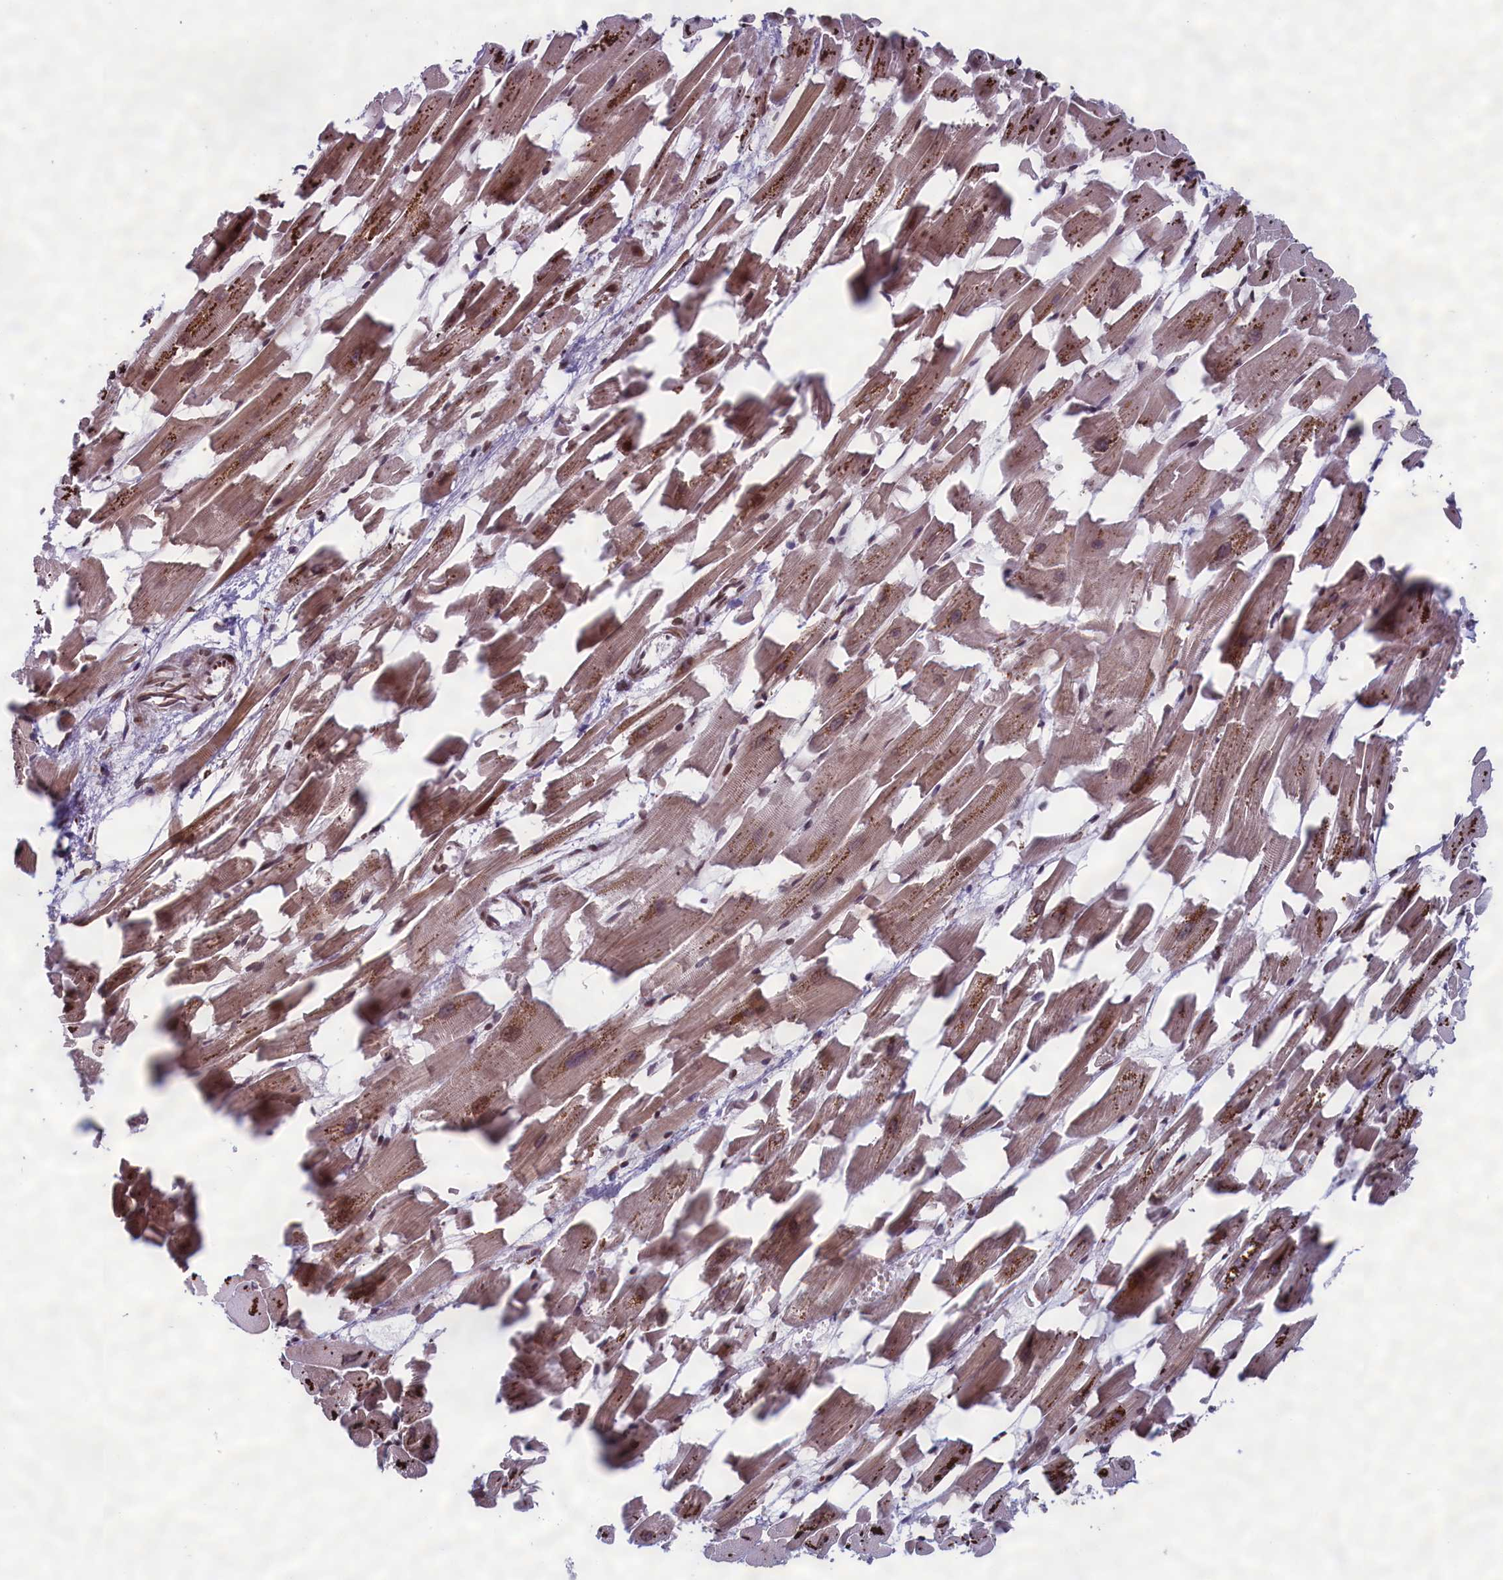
{"staining": {"intensity": "strong", "quantity": ">75%", "location": "cytoplasmic/membranous,nuclear"}, "tissue": "heart muscle", "cell_type": "Cardiomyocytes", "image_type": "normal", "snomed": [{"axis": "morphology", "description": "Normal tissue, NOS"}, {"axis": "topography", "description": "Heart"}], "caption": "IHC staining of benign heart muscle, which reveals high levels of strong cytoplasmic/membranous,nuclear positivity in approximately >75% of cardiomyocytes indicating strong cytoplasmic/membranous,nuclear protein staining. The staining was performed using DAB (brown) for protein detection and nuclei were counterstained in hematoxylin (blue).", "gene": "GPSM1", "patient": {"sex": "female", "age": 64}}